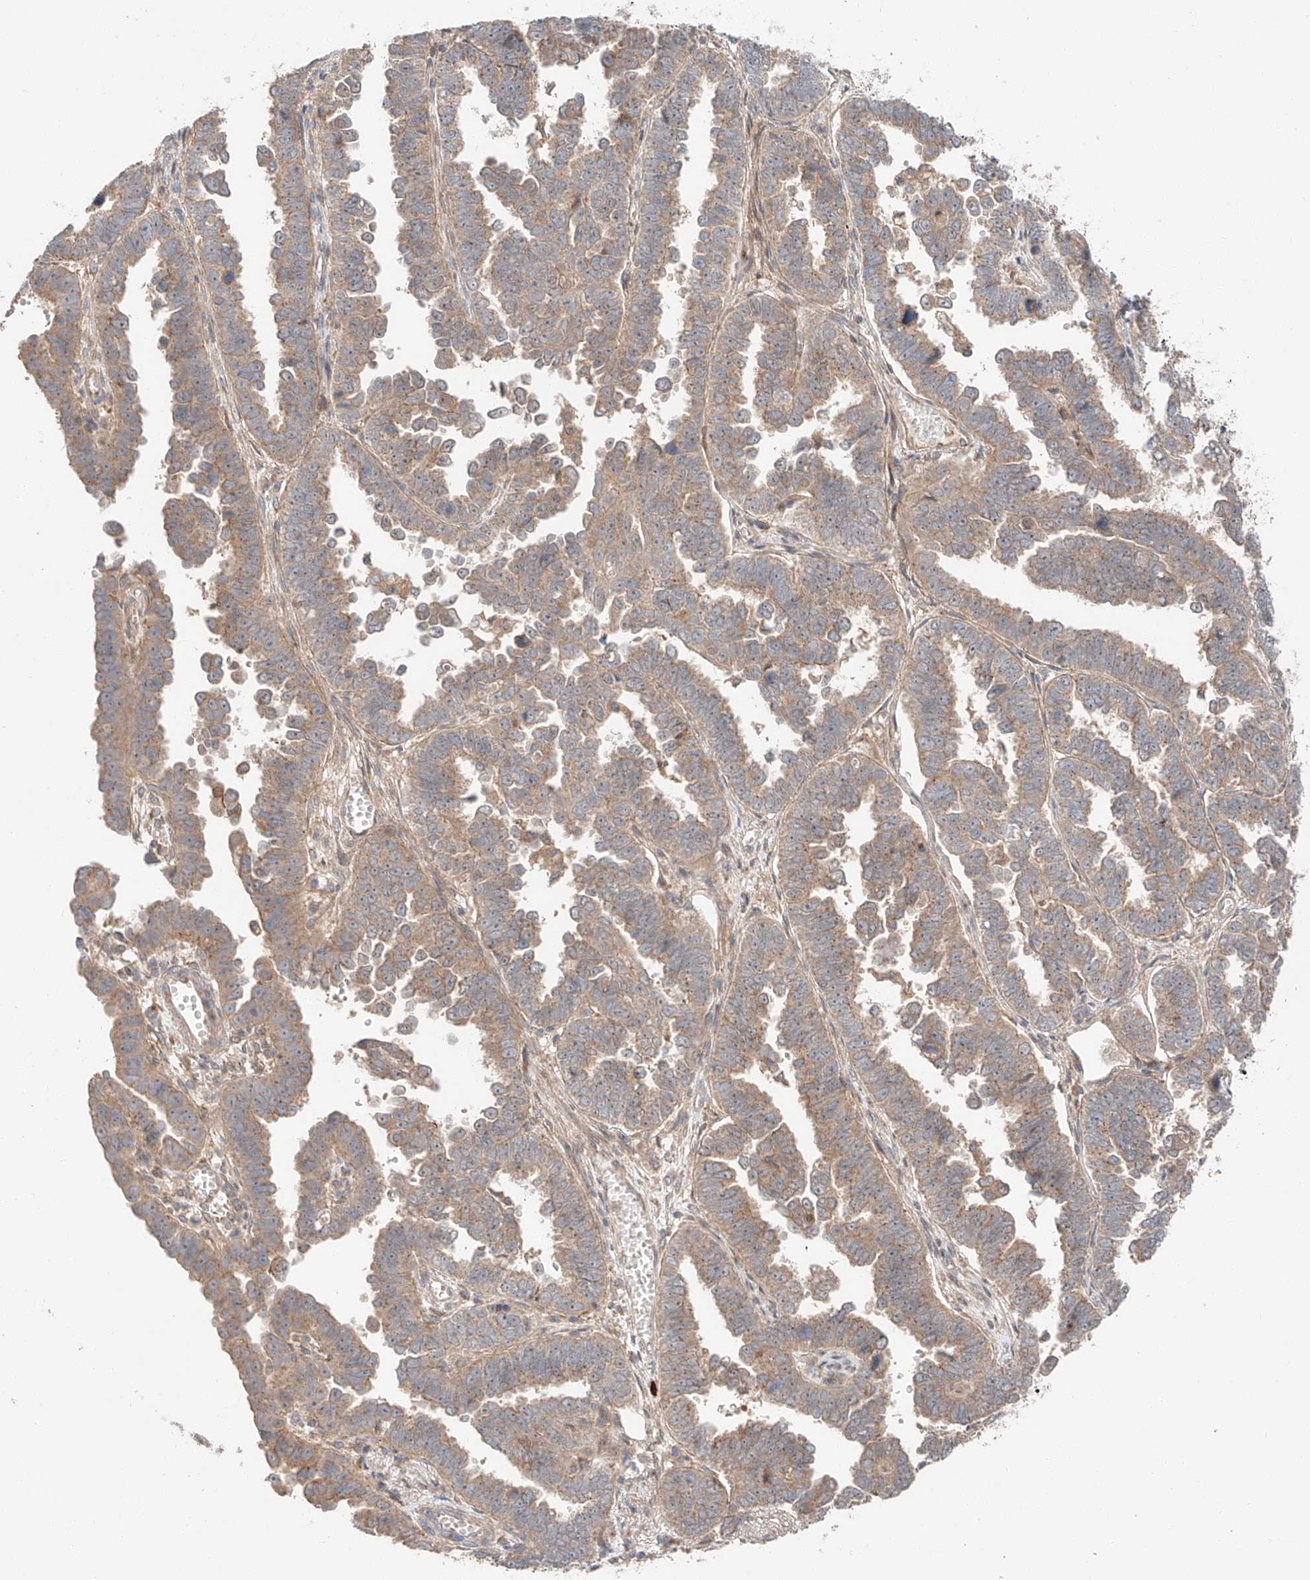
{"staining": {"intensity": "moderate", "quantity": ">75%", "location": "cytoplasmic/membranous"}, "tissue": "endometrial cancer", "cell_type": "Tumor cells", "image_type": "cancer", "snomed": [{"axis": "morphology", "description": "Adenocarcinoma, NOS"}, {"axis": "topography", "description": "Endometrium"}], "caption": "Tumor cells show medium levels of moderate cytoplasmic/membranous staining in approximately >75% of cells in endometrial cancer (adenocarcinoma).", "gene": "XPNPEP1", "patient": {"sex": "female", "age": 75}}